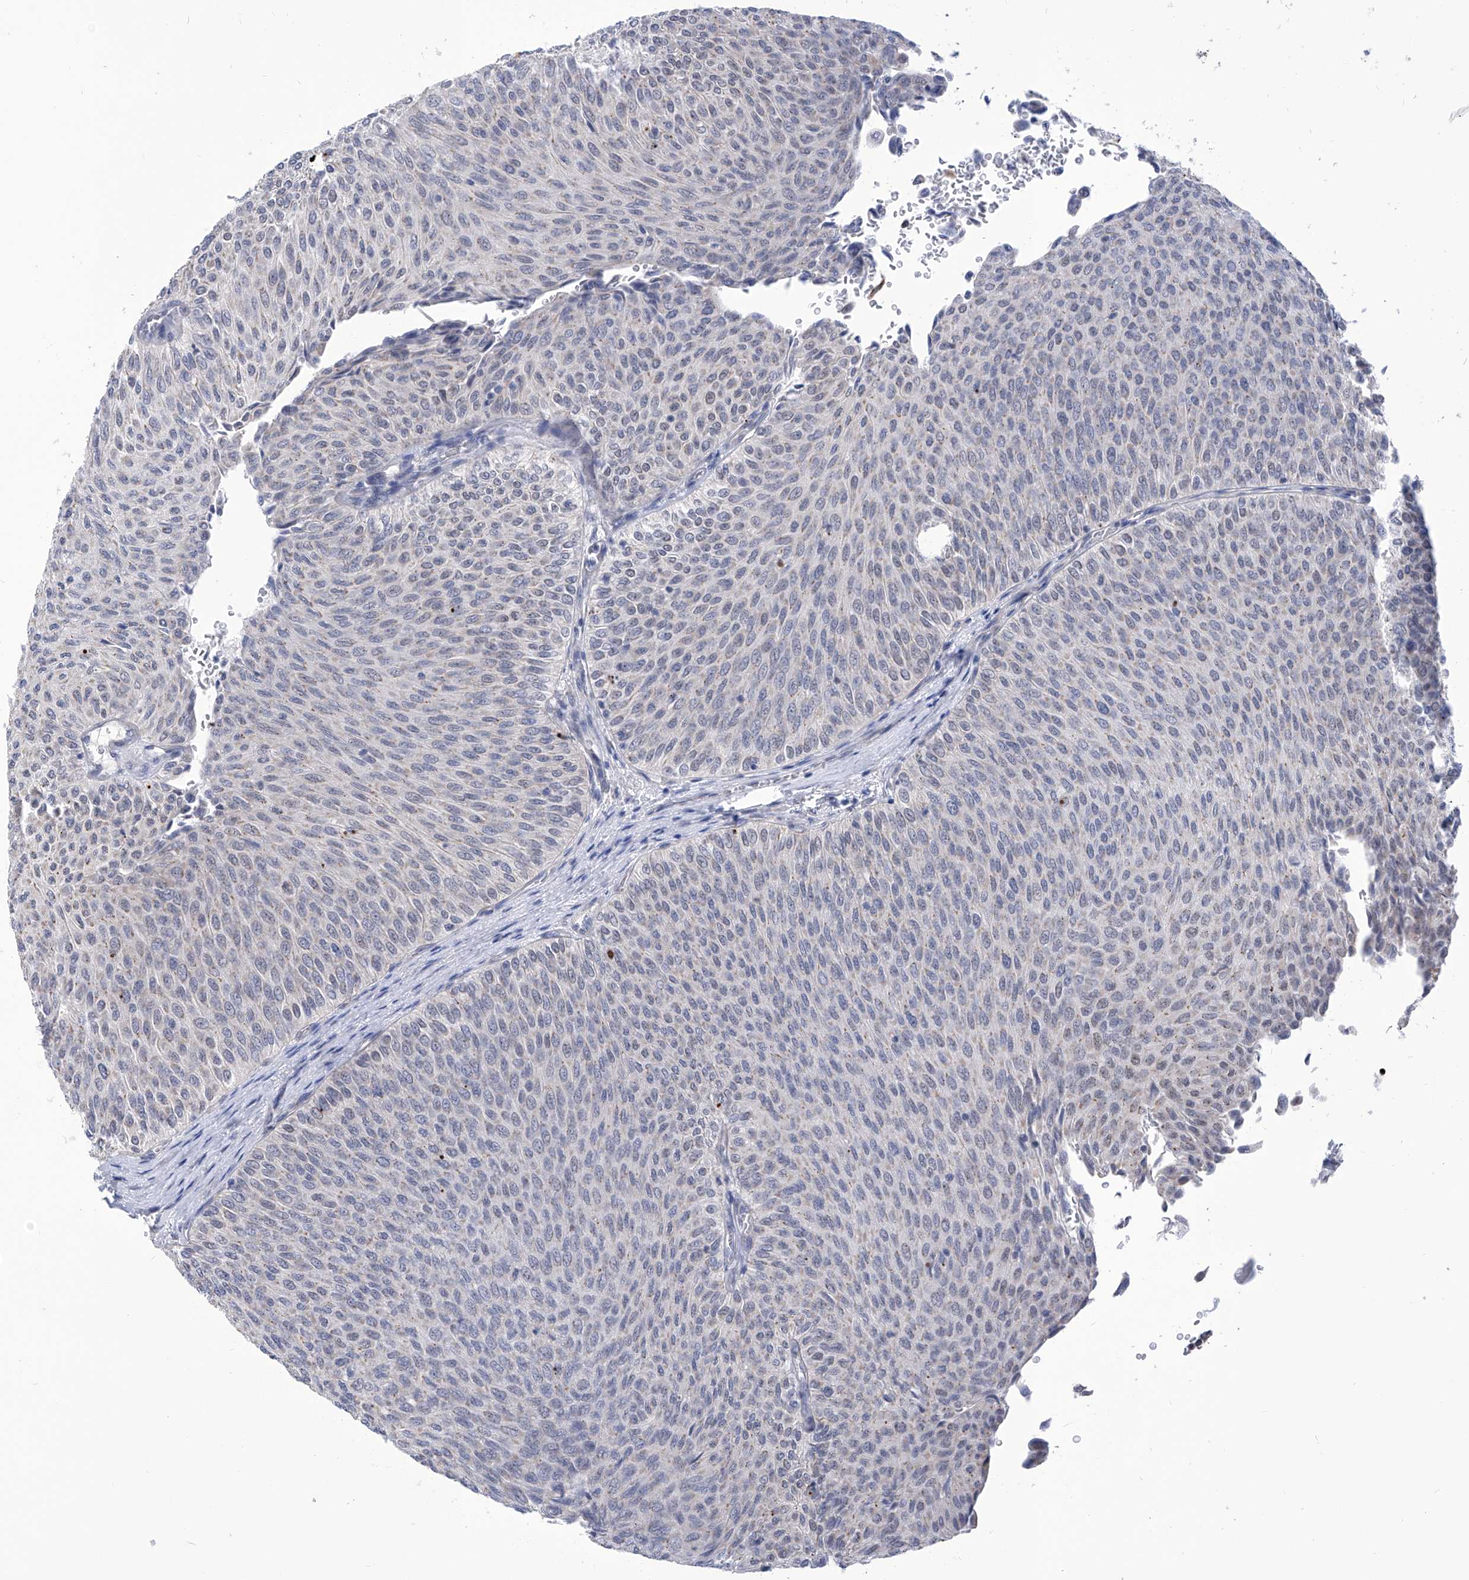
{"staining": {"intensity": "negative", "quantity": "none", "location": "none"}, "tissue": "urothelial cancer", "cell_type": "Tumor cells", "image_type": "cancer", "snomed": [{"axis": "morphology", "description": "Urothelial carcinoma, Low grade"}, {"axis": "topography", "description": "Urinary bladder"}], "caption": "Urothelial cancer was stained to show a protein in brown. There is no significant staining in tumor cells.", "gene": "SART1", "patient": {"sex": "male", "age": 78}}